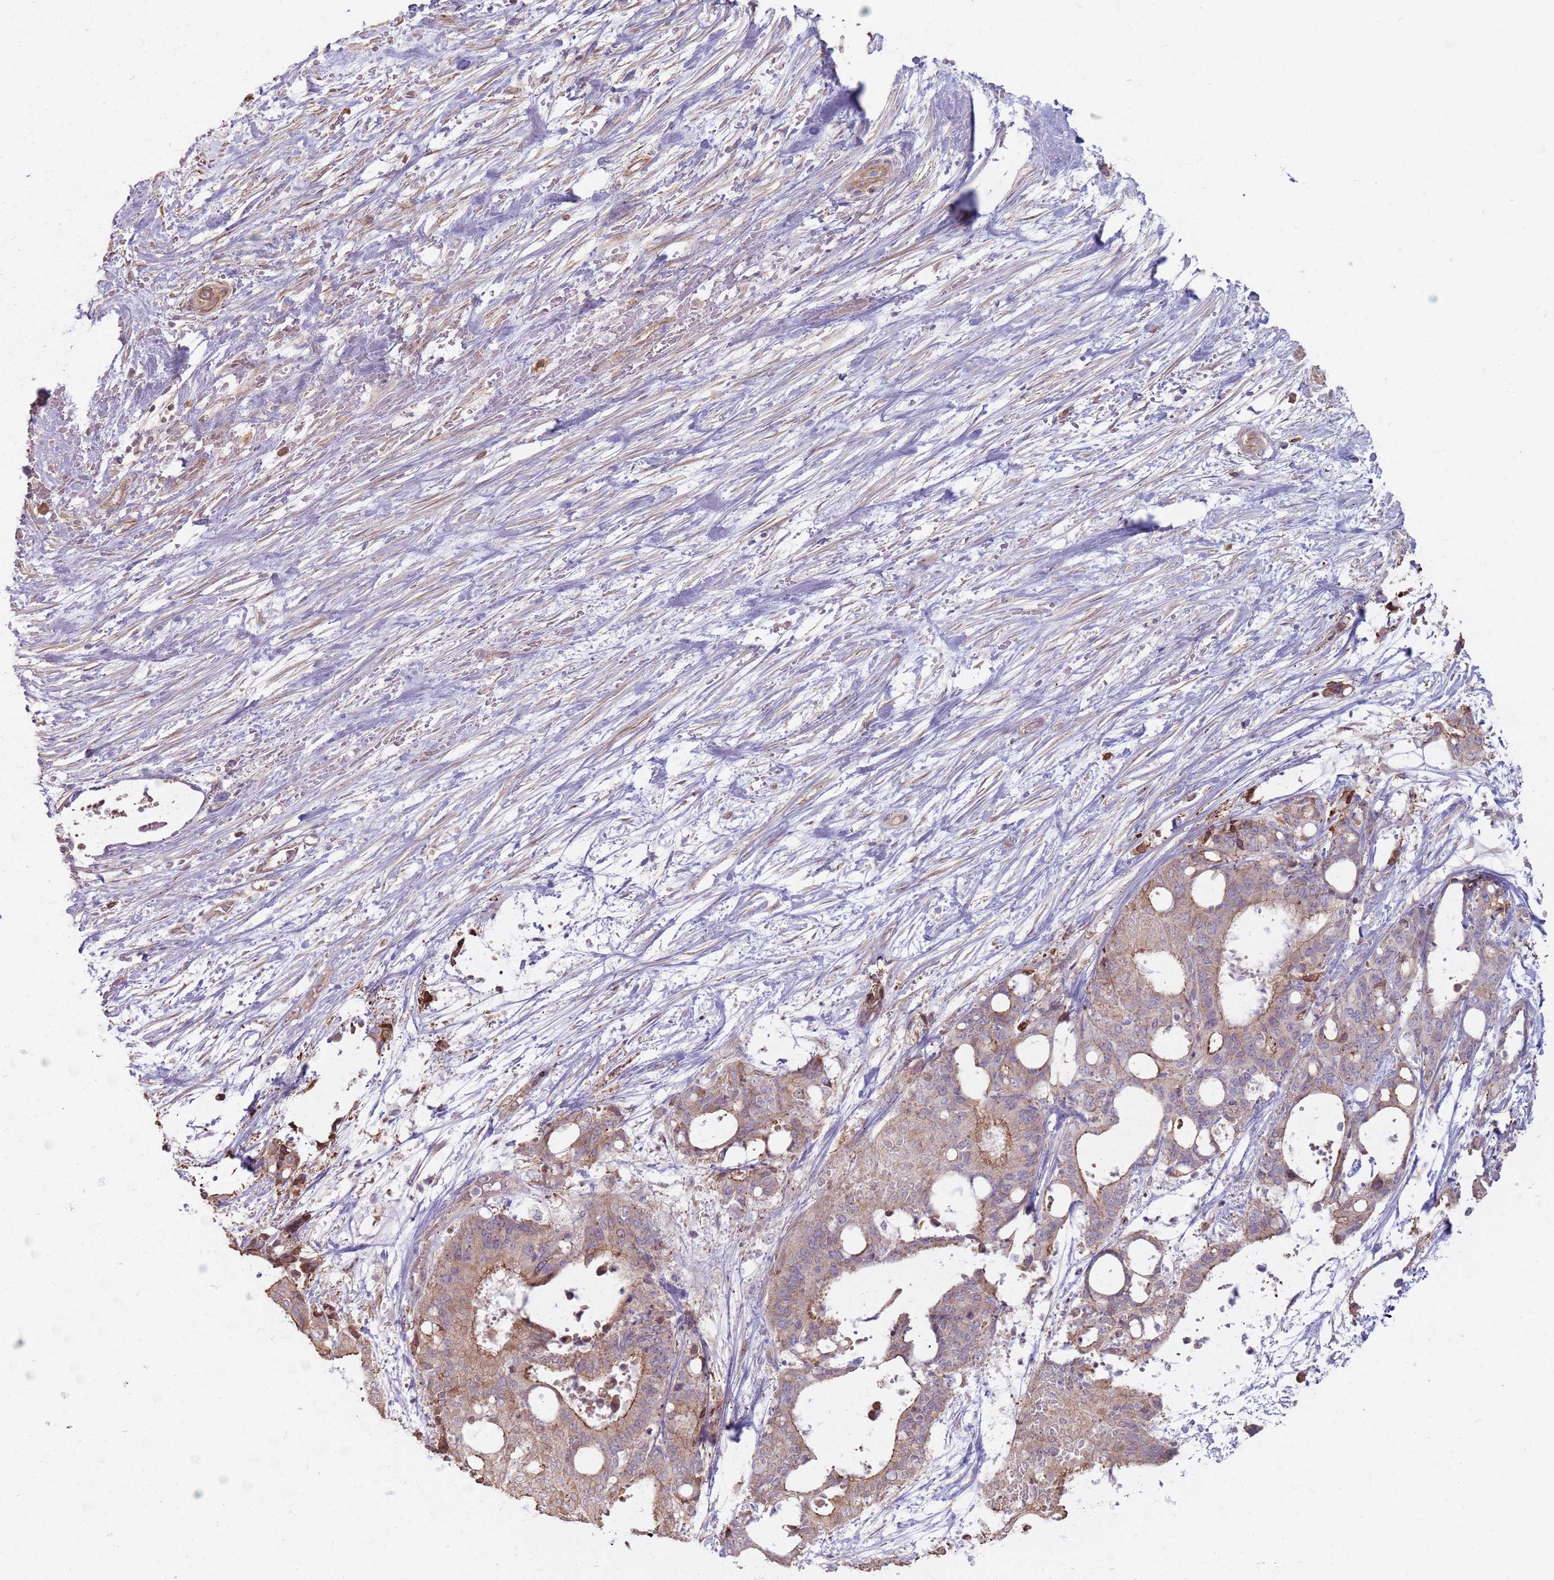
{"staining": {"intensity": "moderate", "quantity": "<25%", "location": "cytoplasmic/membranous"}, "tissue": "liver cancer", "cell_type": "Tumor cells", "image_type": "cancer", "snomed": [{"axis": "morphology", "description": "Normal tissue, NOS"}, {"axis": "morphology", "description": "Cholangiocarcinoma"}, {"axis": "topography", "description": "Liver"}, {"axis": "topography", "description": "Peripheral nerve tissue"}], "caption": "Protein staining shows moderate cytoplasmic/membranous positivity in approximately <25% of tumor cells in cholangiocarcinoma (liver).", "gene": "KCNA5", "patient": {"sex": "female", "age": 73}}